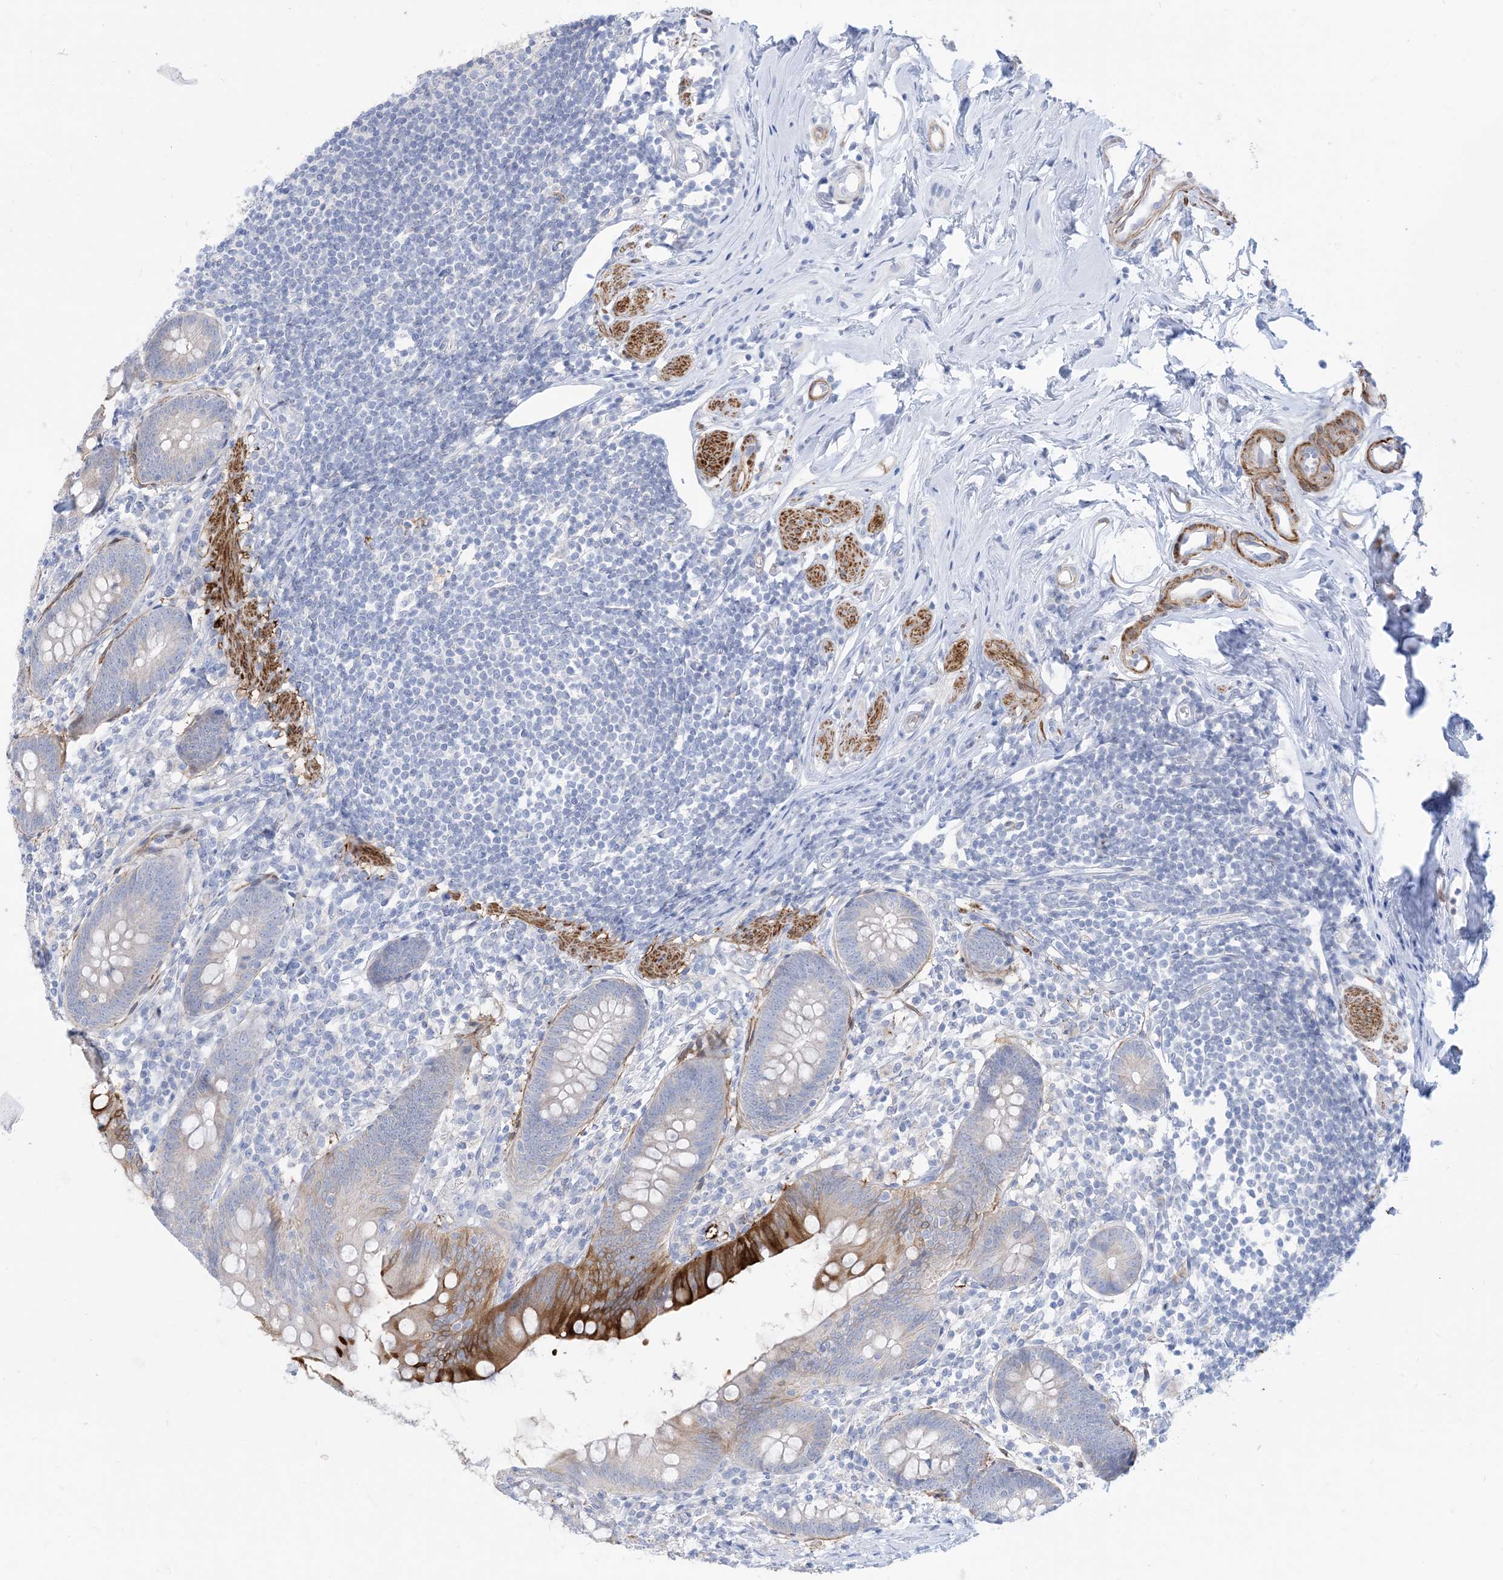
{"staining": {"intensity": "strong", "quantity": "25%-75%", "location": "cytoplasmic/membranous"}, "tissue": "appendix", "cell_type": "Glandular cells", "image_type": "normal", "snomed": [{"axis": "morphology", "description": "Normal tissue, NOS"}, {"axis": "topography", "description": "Appendix"}], "caption": "The micrograph shows immunohistochemical staining of benign appendix. There is strong cytoplasmic/membranous staining is identified in approximately 25%-75% of glandular cells.", "gene": "MARS2", "patient": {"sex": "female", "age": 62}}